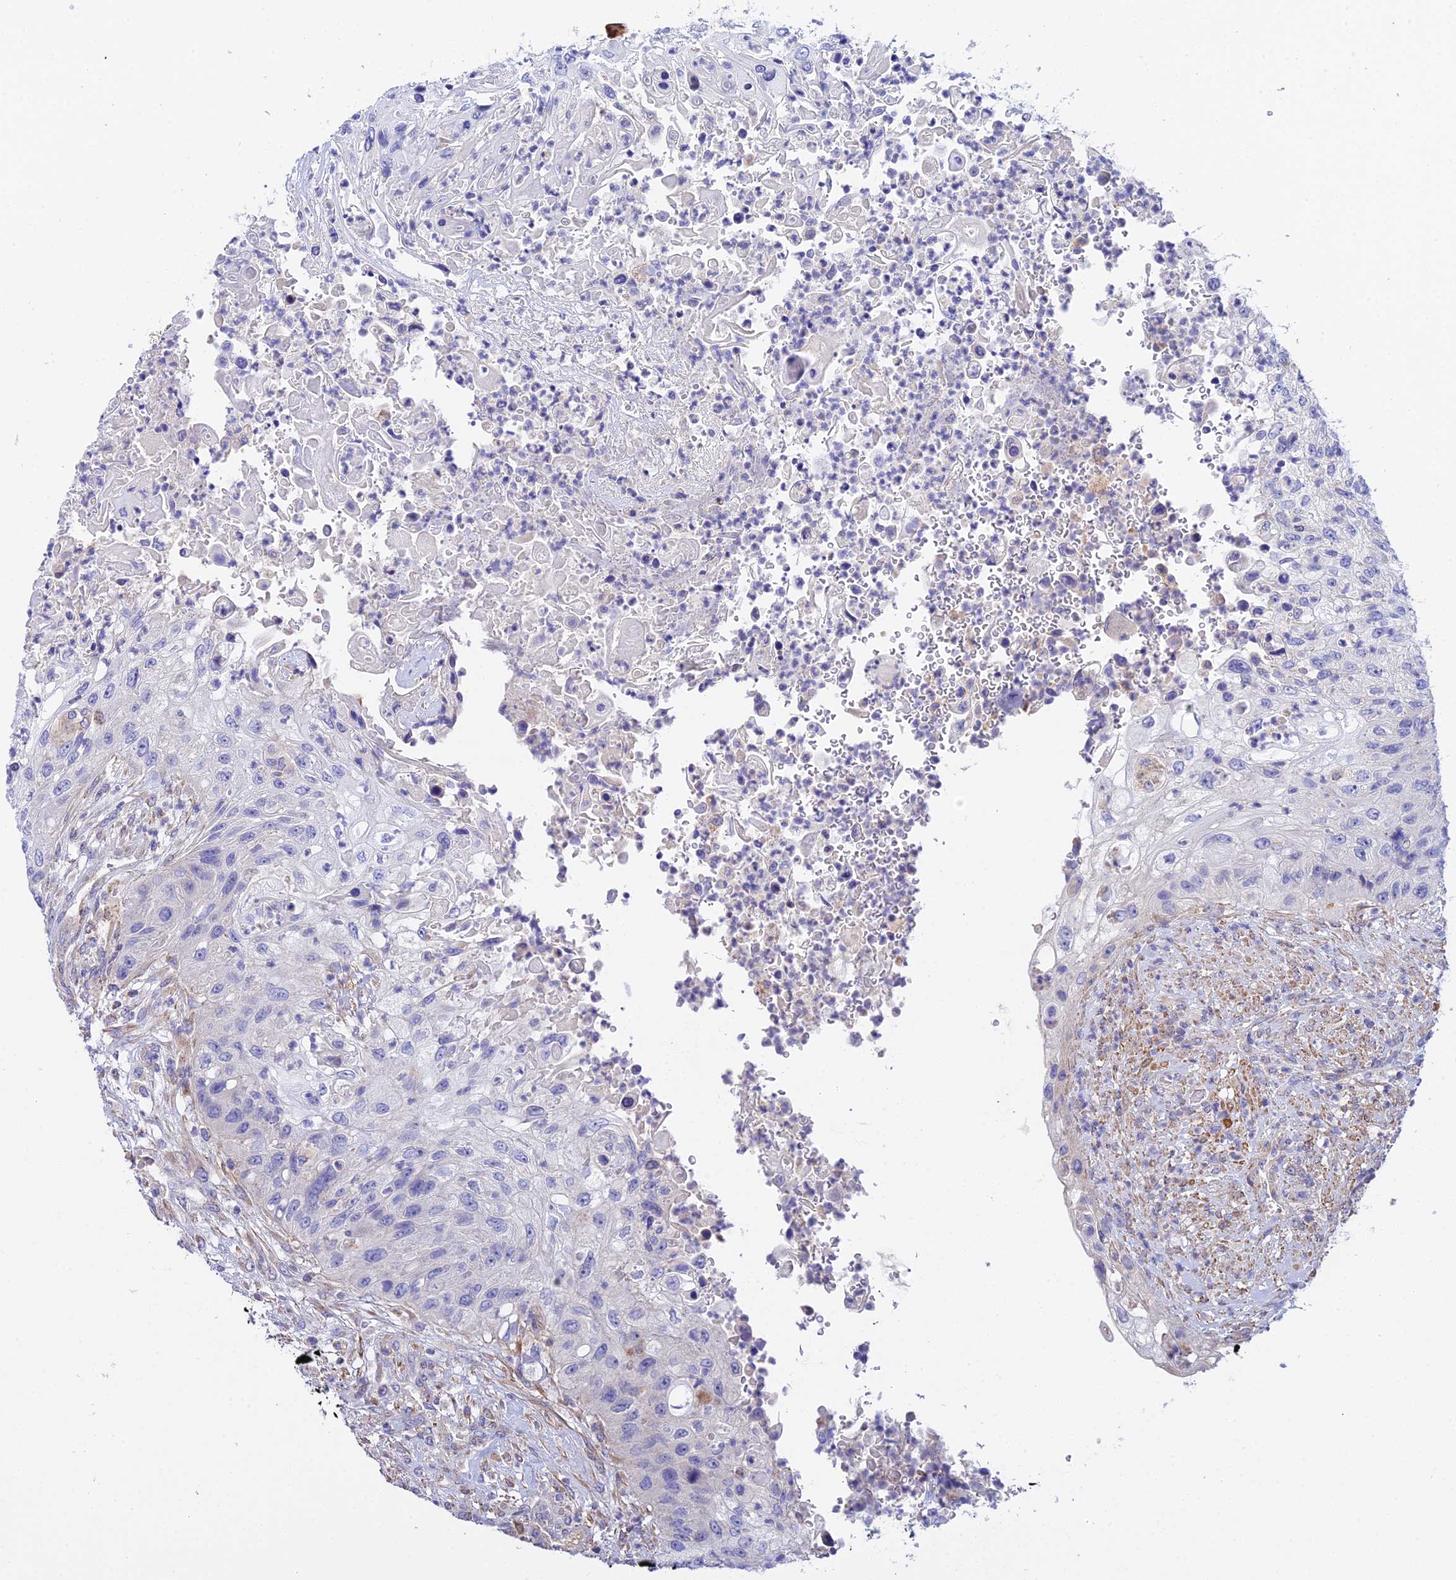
{"staining": {"intensity": "negative", "quantity": "none", "location": "none"}, "tissue": "urothelial cancer", "cell_type": "Tumor cells", "image_type": "cancer", "snomed": [{"axis": "morphology", "description": "Urothelial carcinoma, High grade"}, {"axis": "topography", "description": "Urinary bladder"}], "caption": "Micrograph shows no protein staining in tumor cells of urothelial cancer tissue.", "gene": "ACOT2", "patient": {"sex": "female", "age": 60}}